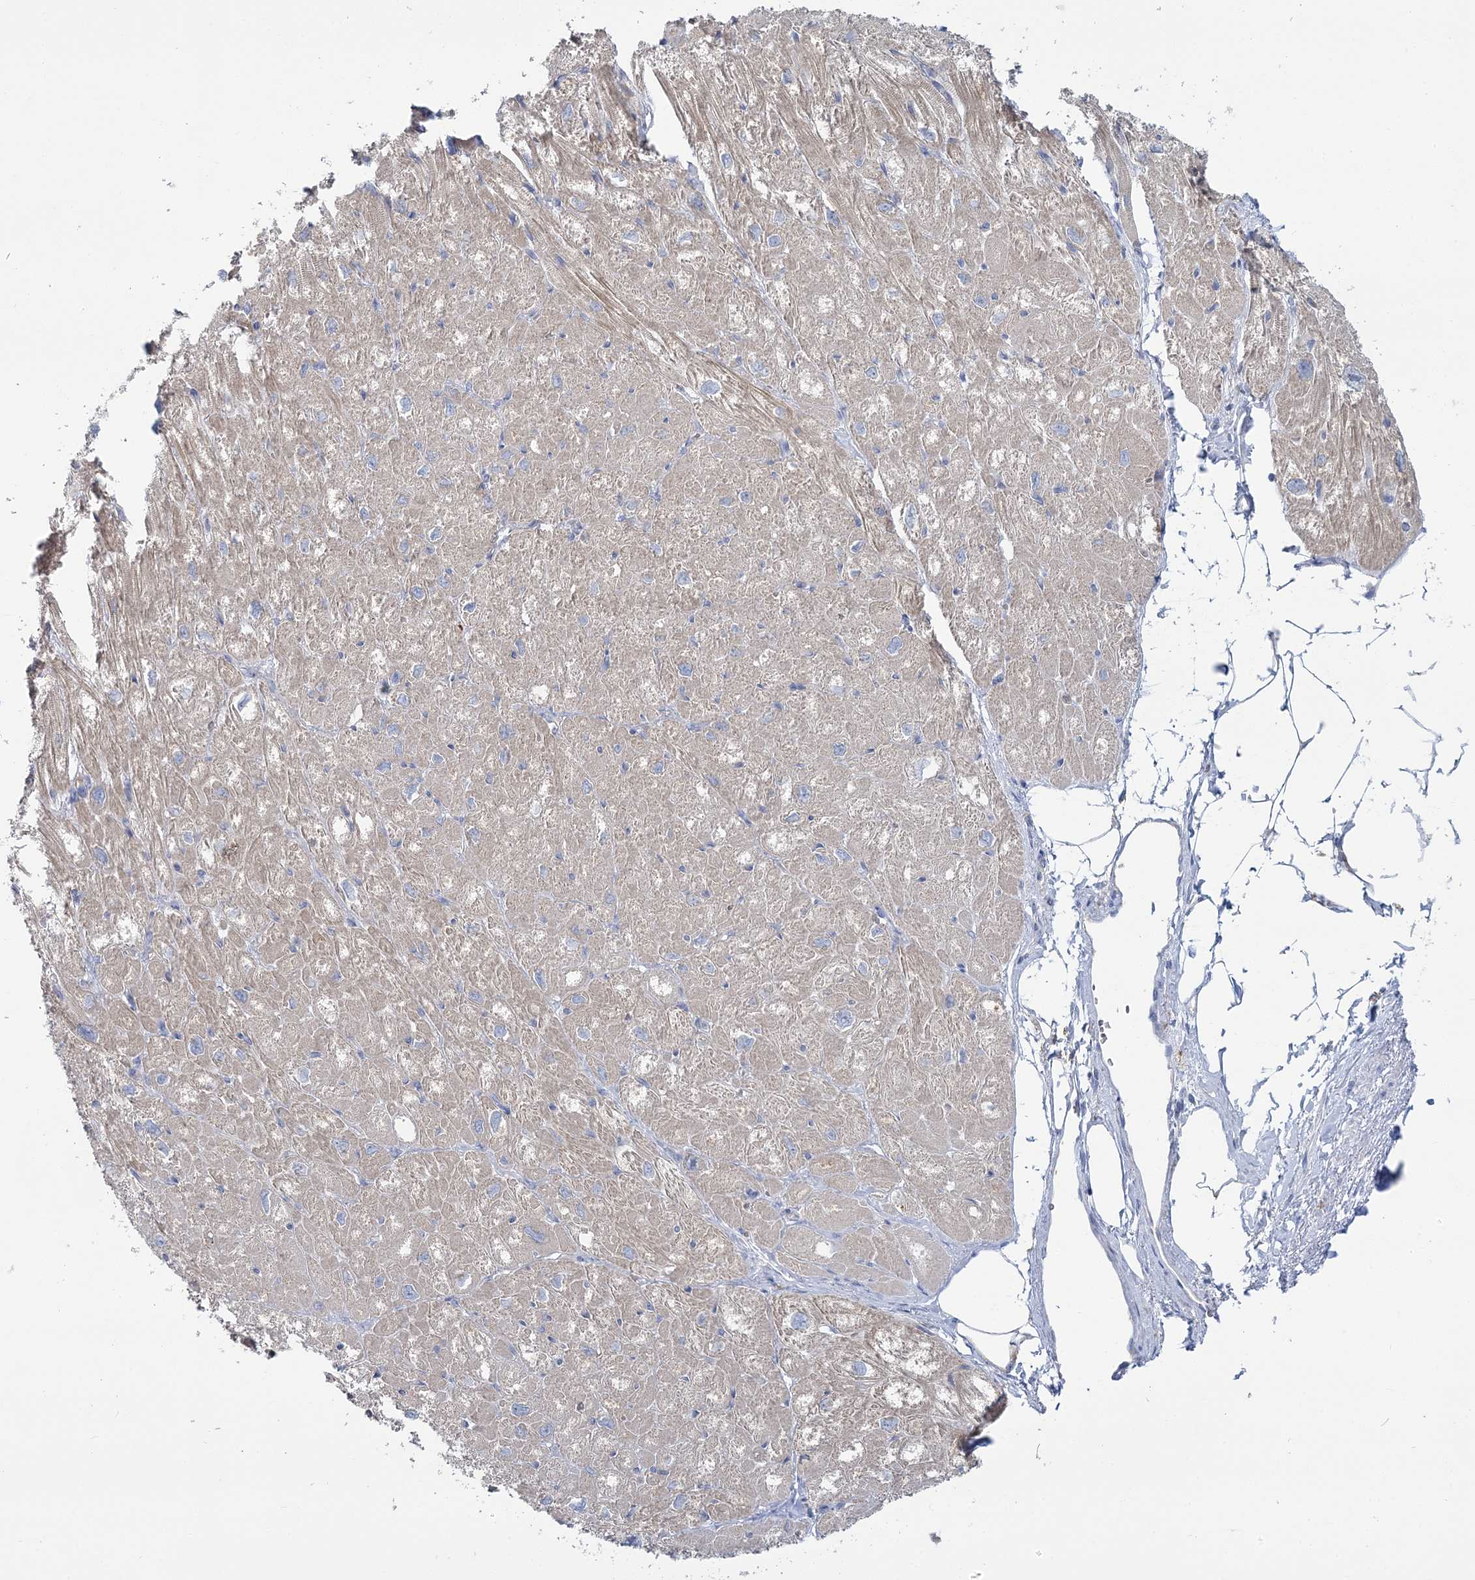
{"staining": {"intensity": "weak", "quantity": "<25%", "location": "cytoplasmic/membranous"}, "tissue": "heart muscle", "cell_type": "Cardiomyocytes", "image_type": "normal", "snomed": [{"axis": "morphology", "description": "Normal tissue, NOS"}, {"axis": "topography", "description": "Heart"}], "caption": "Cardiomyocytes show no significant staining in benign heart muscle. (Brightfield microscopy of DAB immunohistochemistry (IHC) at high magnification).", "gene": "ATP11B", "patient": {"sex": "male", "age": 50}}